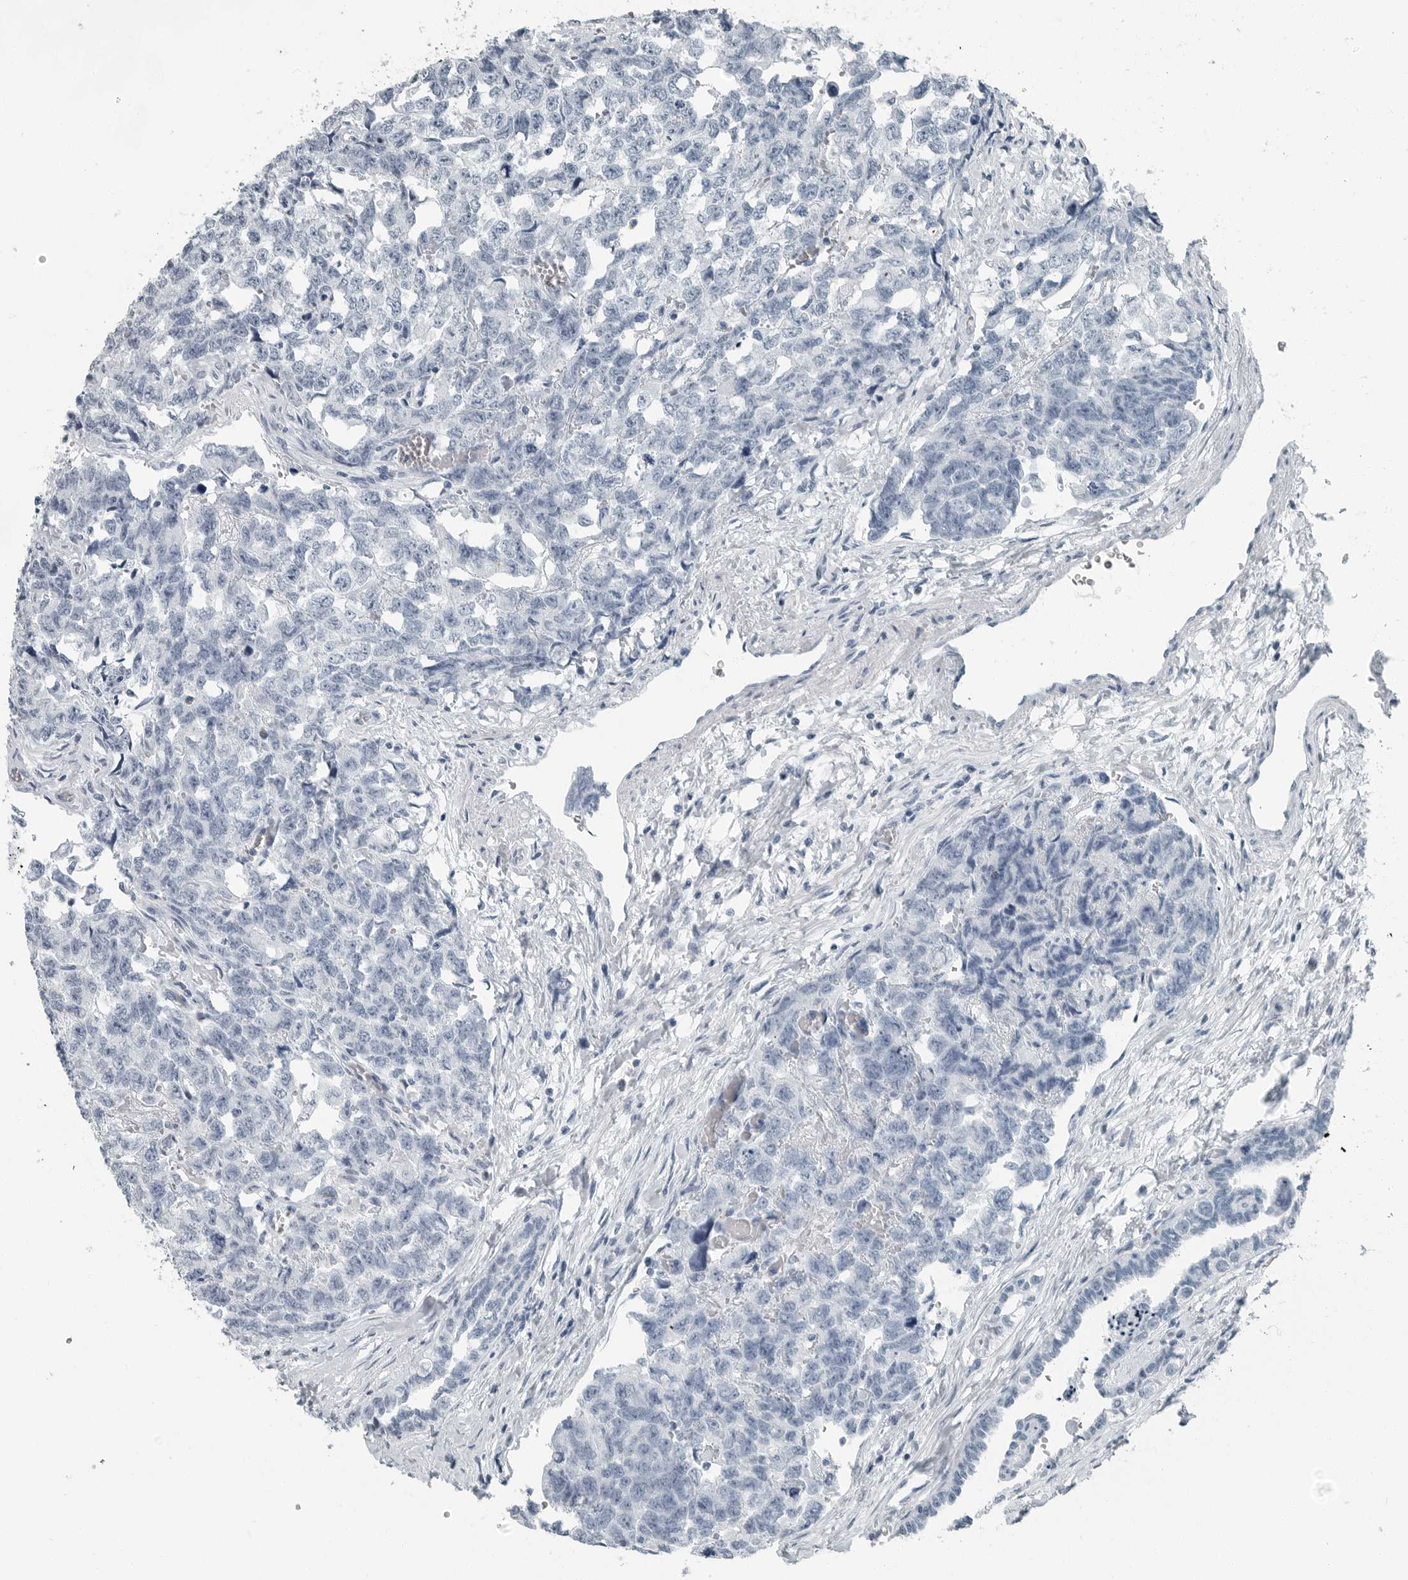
{"staining": {"intensity": "negative", "quantity": "none", "location": "none"}, "tissue": "testis cancer", "cell_type": "Tumor cells", "image_type": "cancer", "snomed": [{"axis": "morphology", "description": "Carcinoma, Embryonal, NOS"}, {"axis": "topography", "description": "Testis"}], "caption": "The immunohistochemistry image has no significant expression in tumor cells of testis embryonal carcinoma tissue.", "gene": "FABP6", "patient": {"sex": "male", "age": 31}}